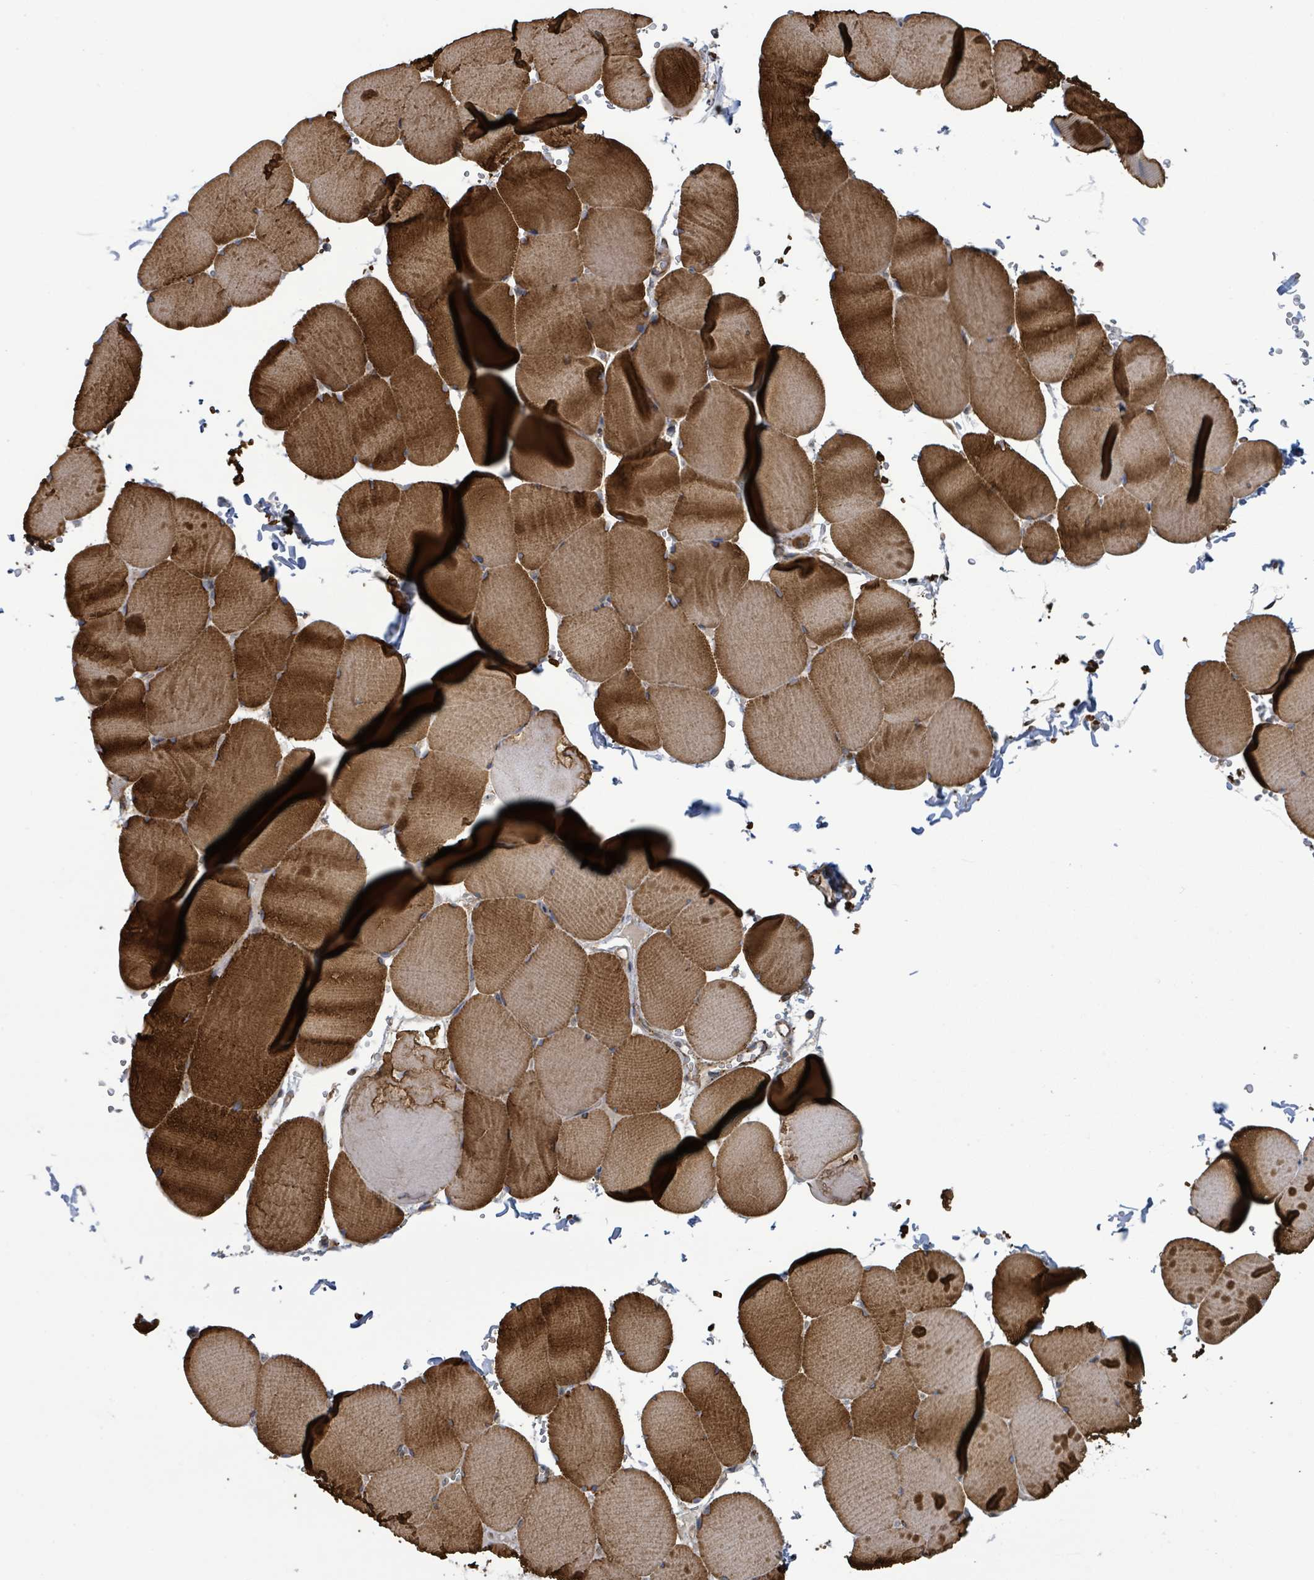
{"staining": {"intensity": "strong", "quantity": ">75%", "location": "cytoplasmic/membranous"}, "tissue": "skeletal muscle", "cell_type": "Myocytes", "image_type": "normal", "snomed": [{"axis": "morphology", "description": "Normal tissue, NOS"}, {"axis": "topography", "description": "Skeletal muscle"}, {"axis": "topography", "description": "Head-Neck"}], "caption": "Immunohistochemistry (IHC) (DAB) staining of normal human skeletal muscle reveals strong cytoplasmic/membranous protein expression in about >75% of myocytes.", "gene": "NOMO1", "patient": {"sex": "male", "age": 66}}